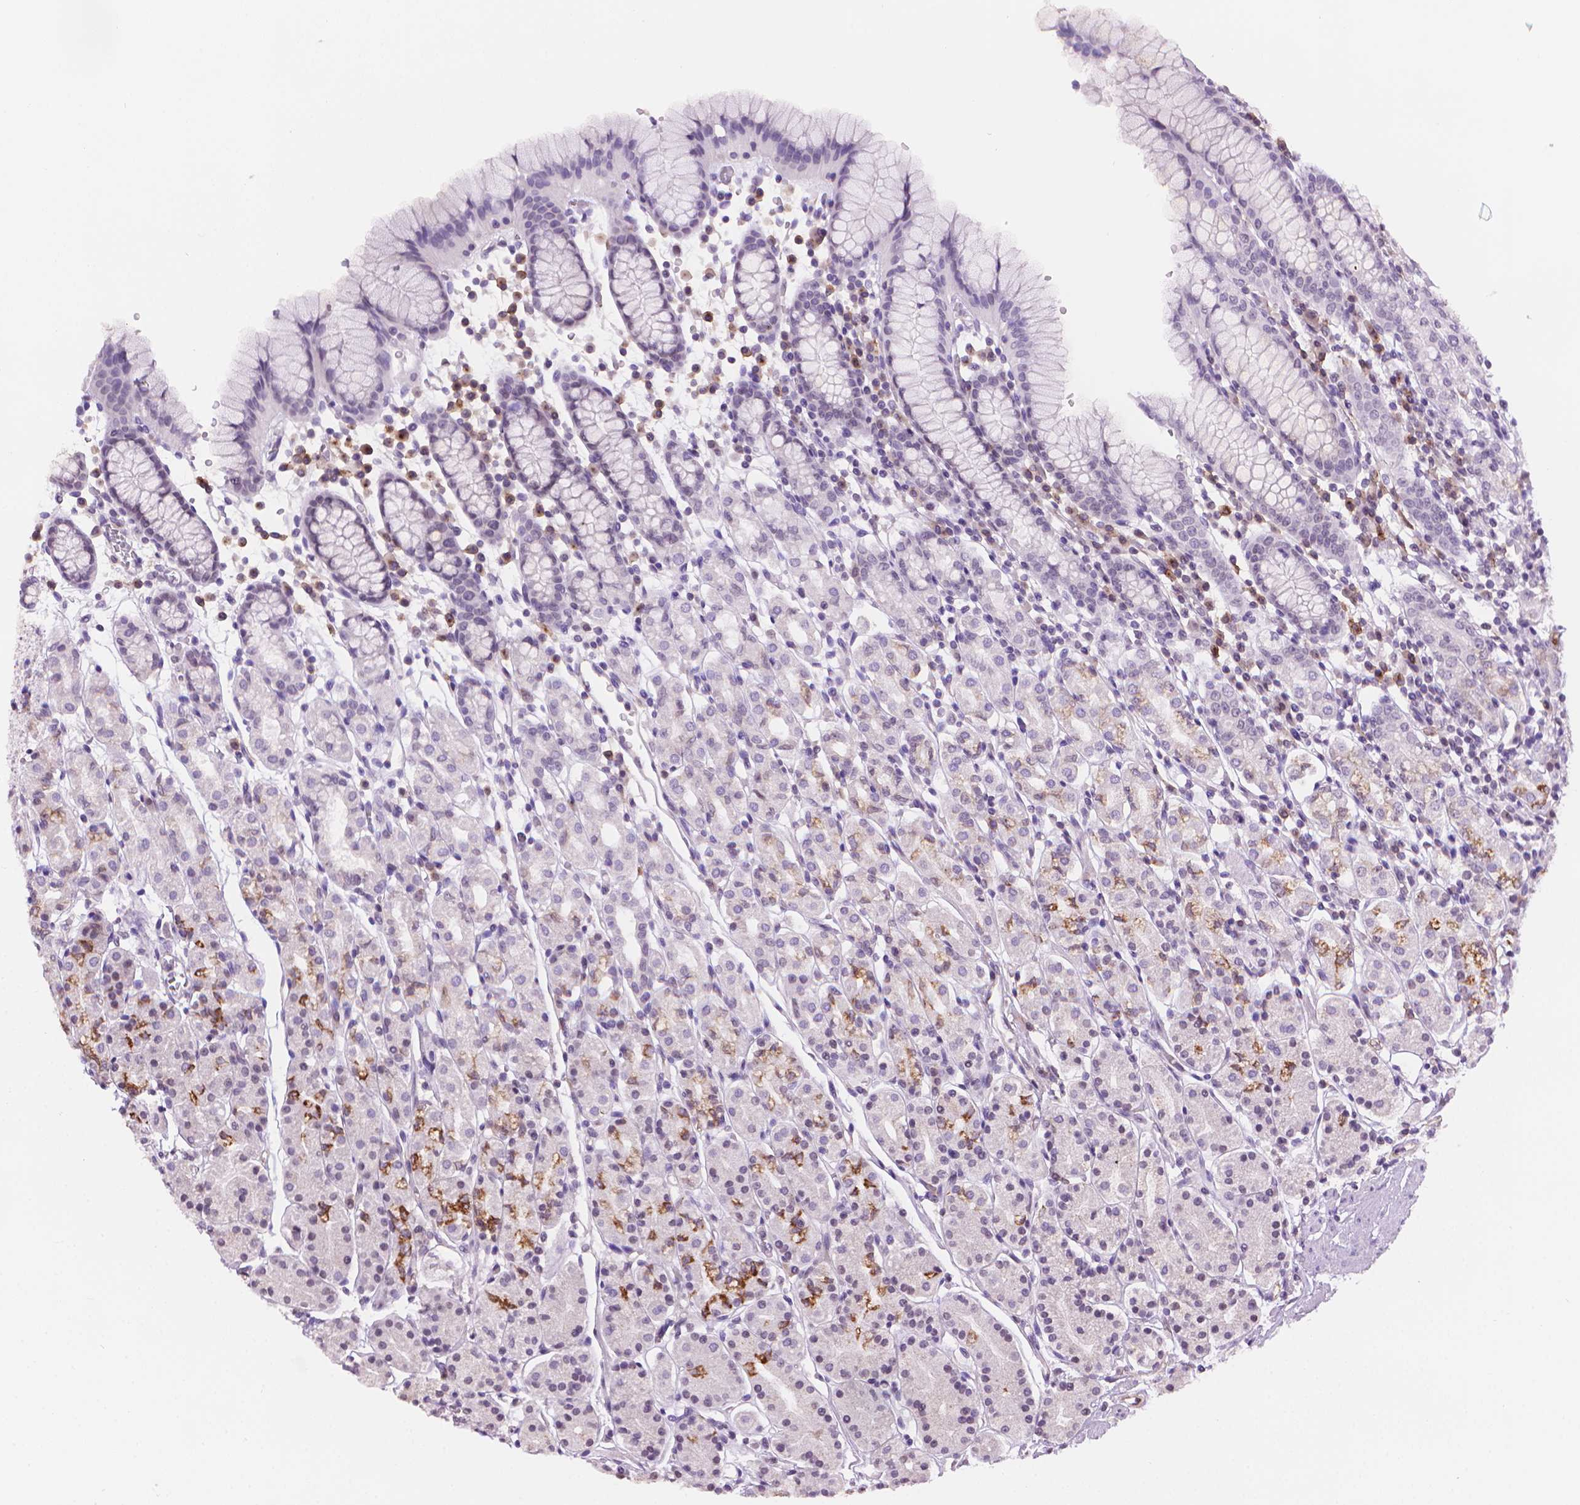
{"staining": {"intensity": "strong", "quantity": "<25%", "location": "cytoplasmic/membranous,nuclear"}, "tissue": "stomach", "cell_type": "Glandular cells", "image_type": "normal", "snomed": [{"axis": "morphology", "description": "Normal tissue, NOS"}, {"axis": "topography", "description": "Stomach, upper"}, {"axis": "topography", "description": "Stomach"}], "caption": "Human stomach stained for a protein (brown) exhibits strong cytoplasmic/membranous,nuclear positive expression in approximately <25% of glandular cells.", "gene": "TMEM184A", "patient": {"sex": "male", "age": 62}}